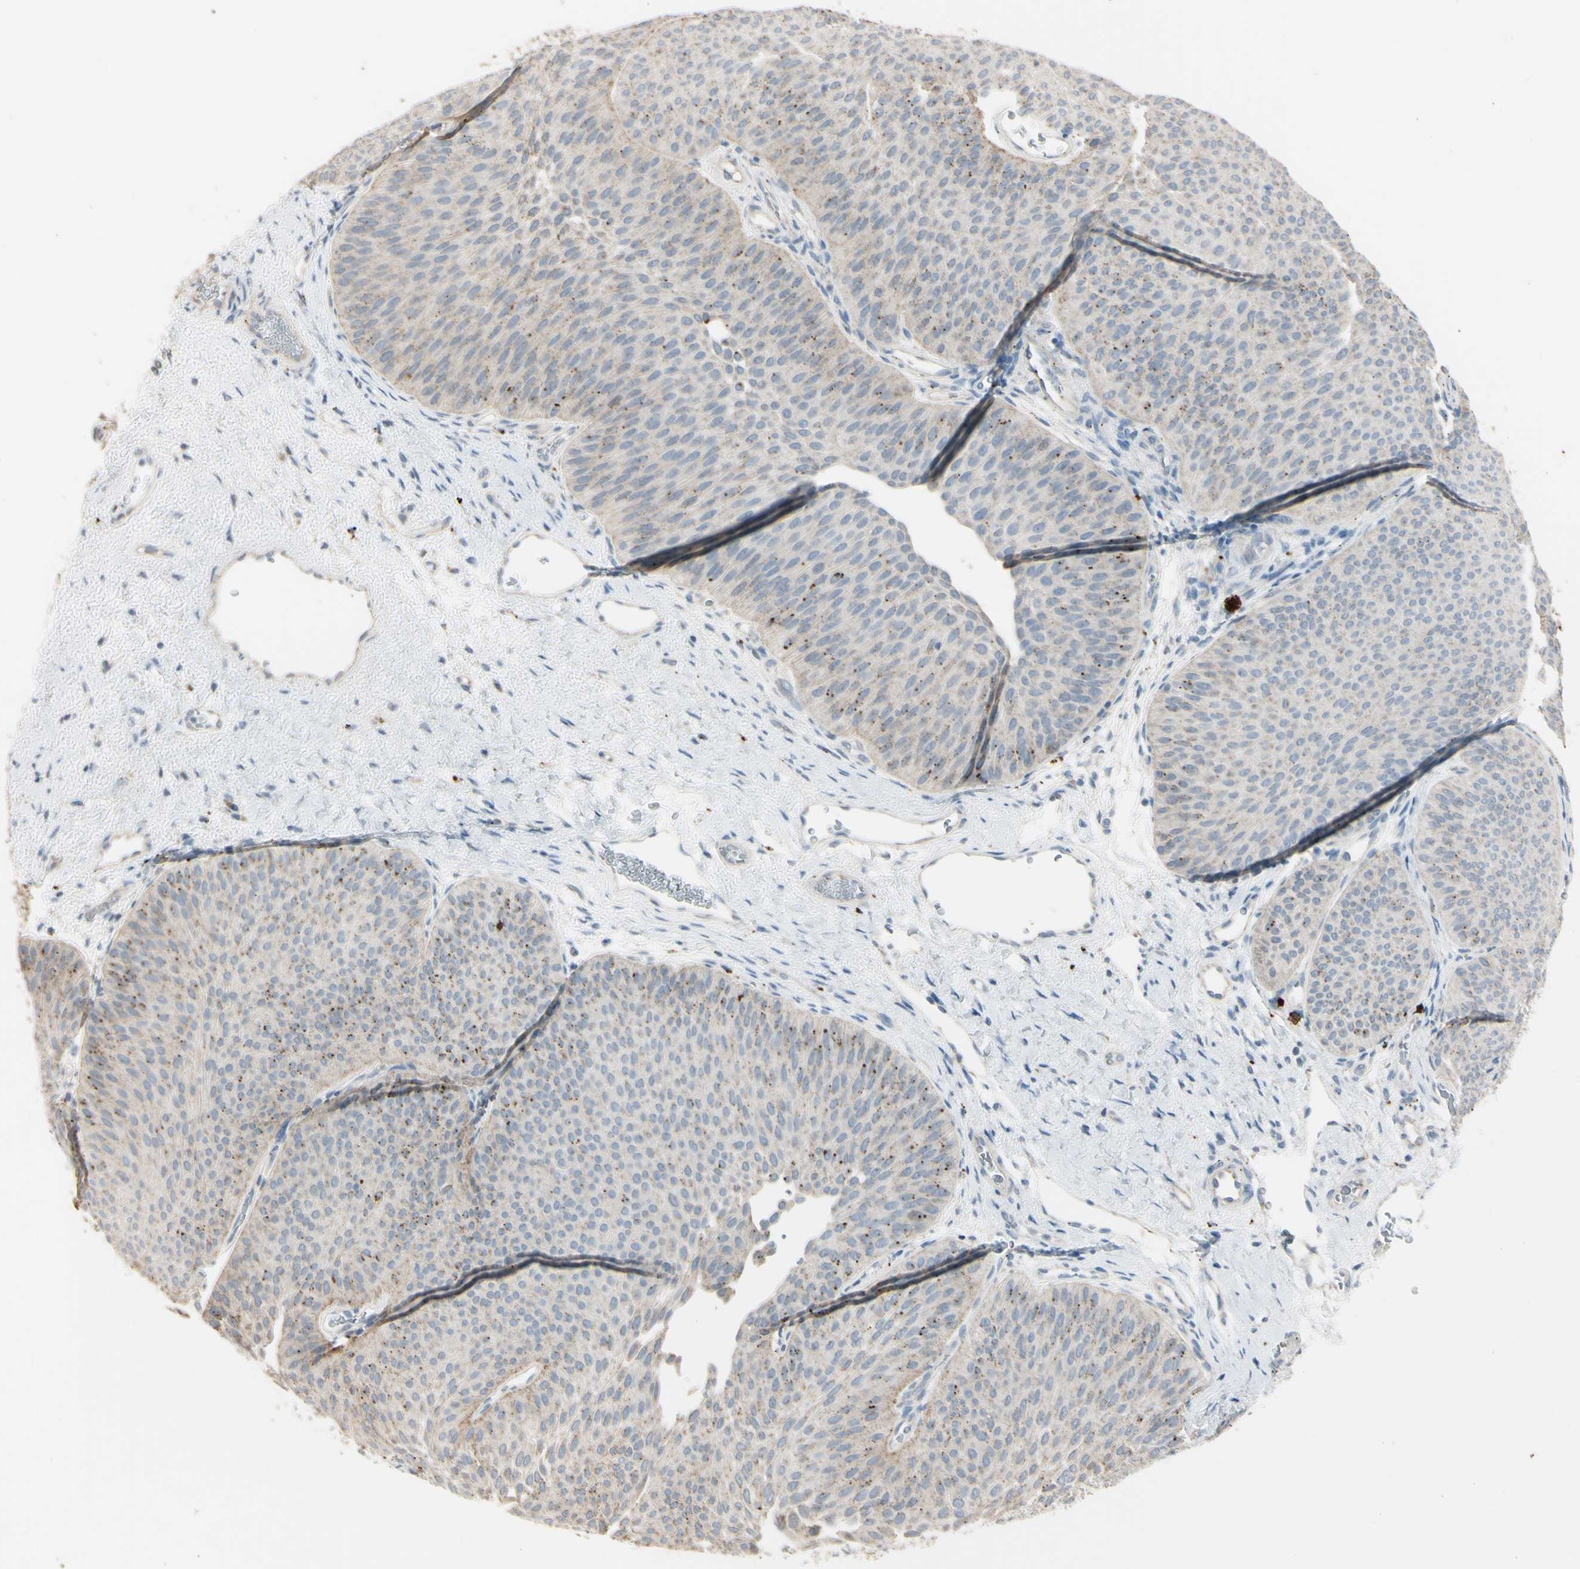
{"staining": {"intensity": "weak", "quantity": ">75%", "location": "cytoplasmic/membranous"}, "tissue": "urothelial cancer", "cell_type": "Tumor cells", "image_type": "cancer", "snomed": [{"axis": "morphology", "description": "Urothelial carcinoma, Low grade"}, {"axis": "topography", "description": "Urinary bladder"}], "caption": "A photomicrograph of human urothelial cancer stained for a protein shows weak cytoplasmic/membranous brown staining in tumor cells. The staining was performed using DAB (3,3'-diaminobenzidine), with brown indicating positive protein expression. Nuclei are stained blue with hematoxylin.", "gene": "ANGPTL1", "patient": {"sex": "female", "age": 60}}